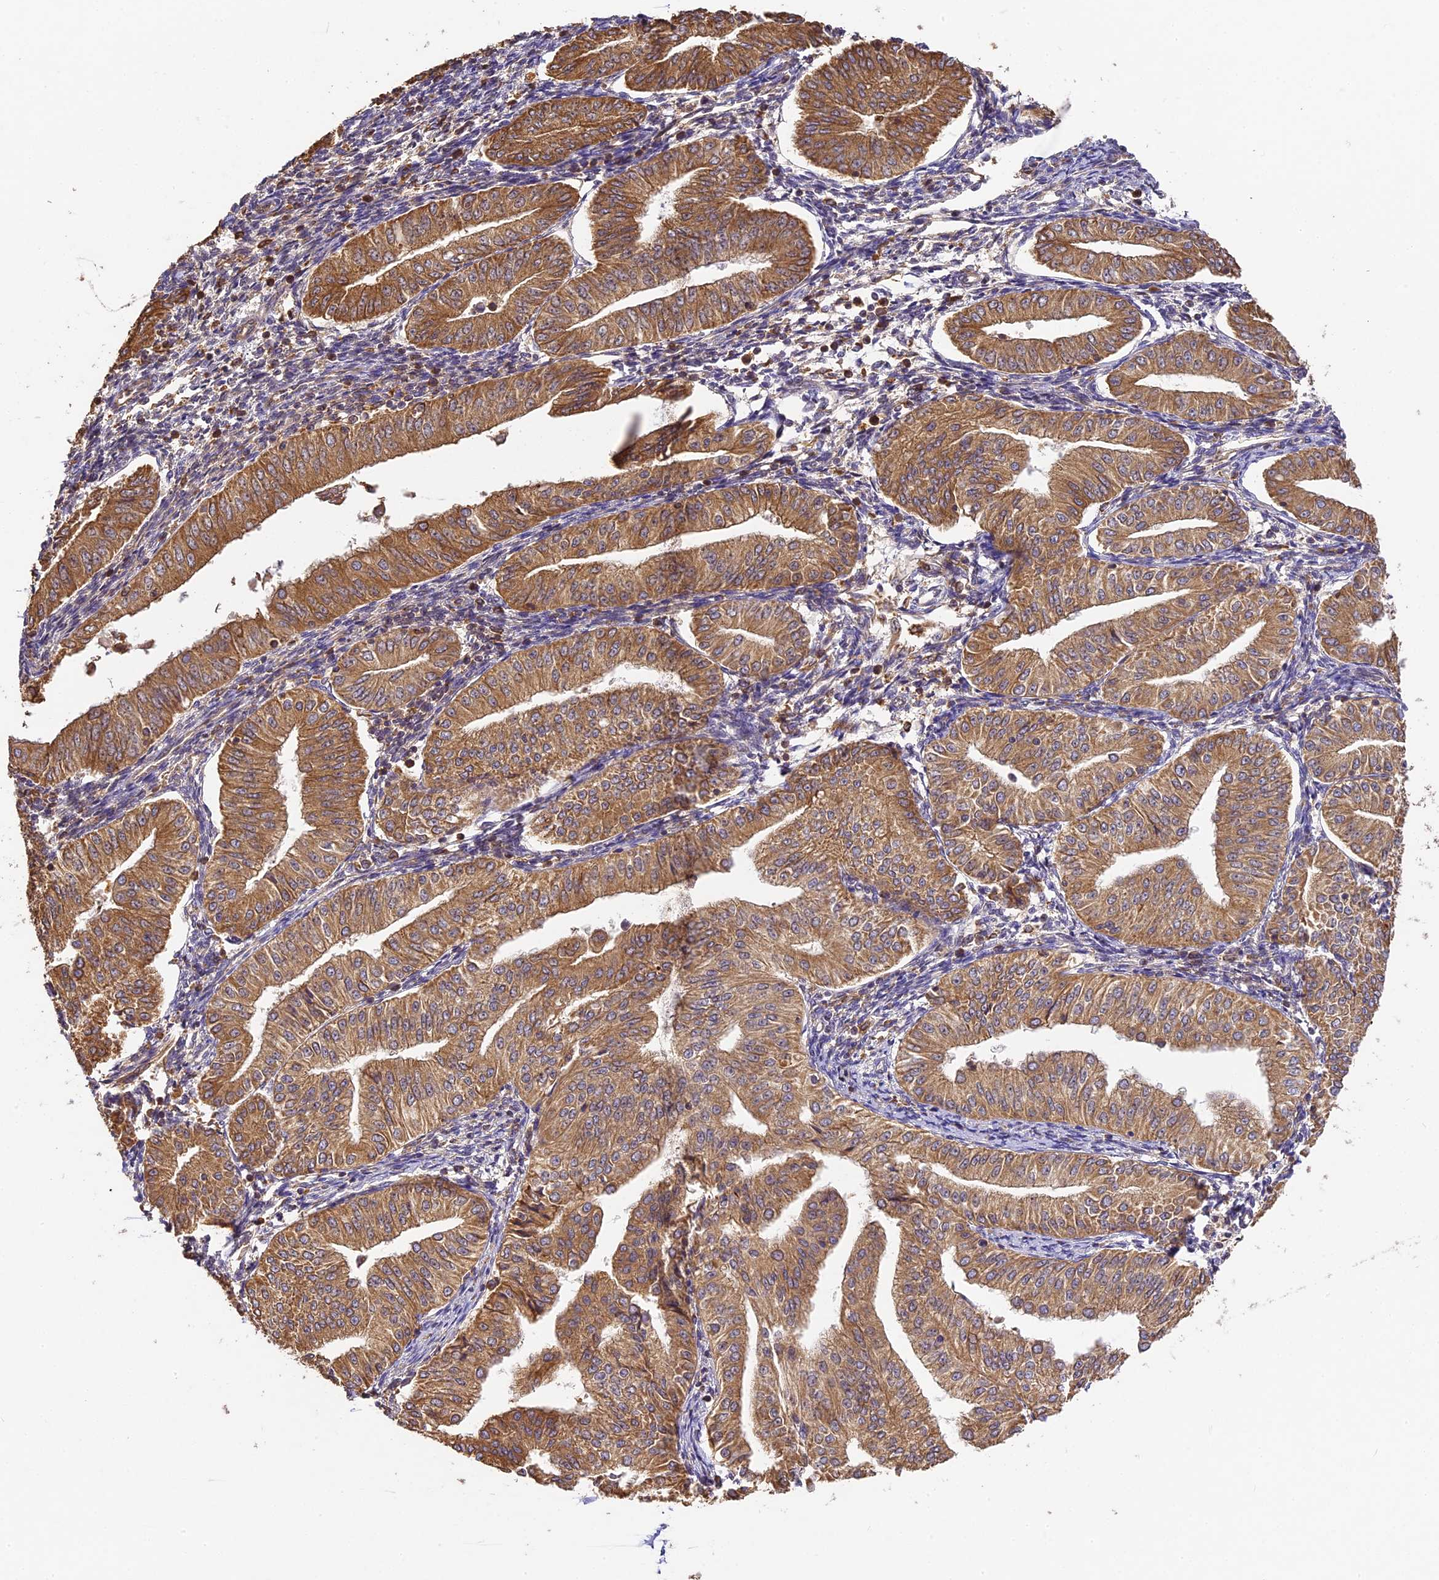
{"staining": {"intensity": "moderate", "quantity": ">75%", "location": "cytoplasmic/membranous"}, "tissue": "endometrial cancer", "cell_type": "Tumor cells", "image_type": "cancer", "snomed": [{"axis": "morphology", "description": "Normal tissue, NOS"}, {"axis": "morphology", "description": "Adenocarcinoma, NOS"}, {"axis": "topography", "description": "Endometrium"}], "caption": "Approximately >75% of tumor cells in human endometrial cancer exhibit moderate cytoplasmic/membranous protein positivity as visualized by brown immunohistochemical staining.", "gene": "BRAP", "patient": {"sex": "female", "age": 53}}